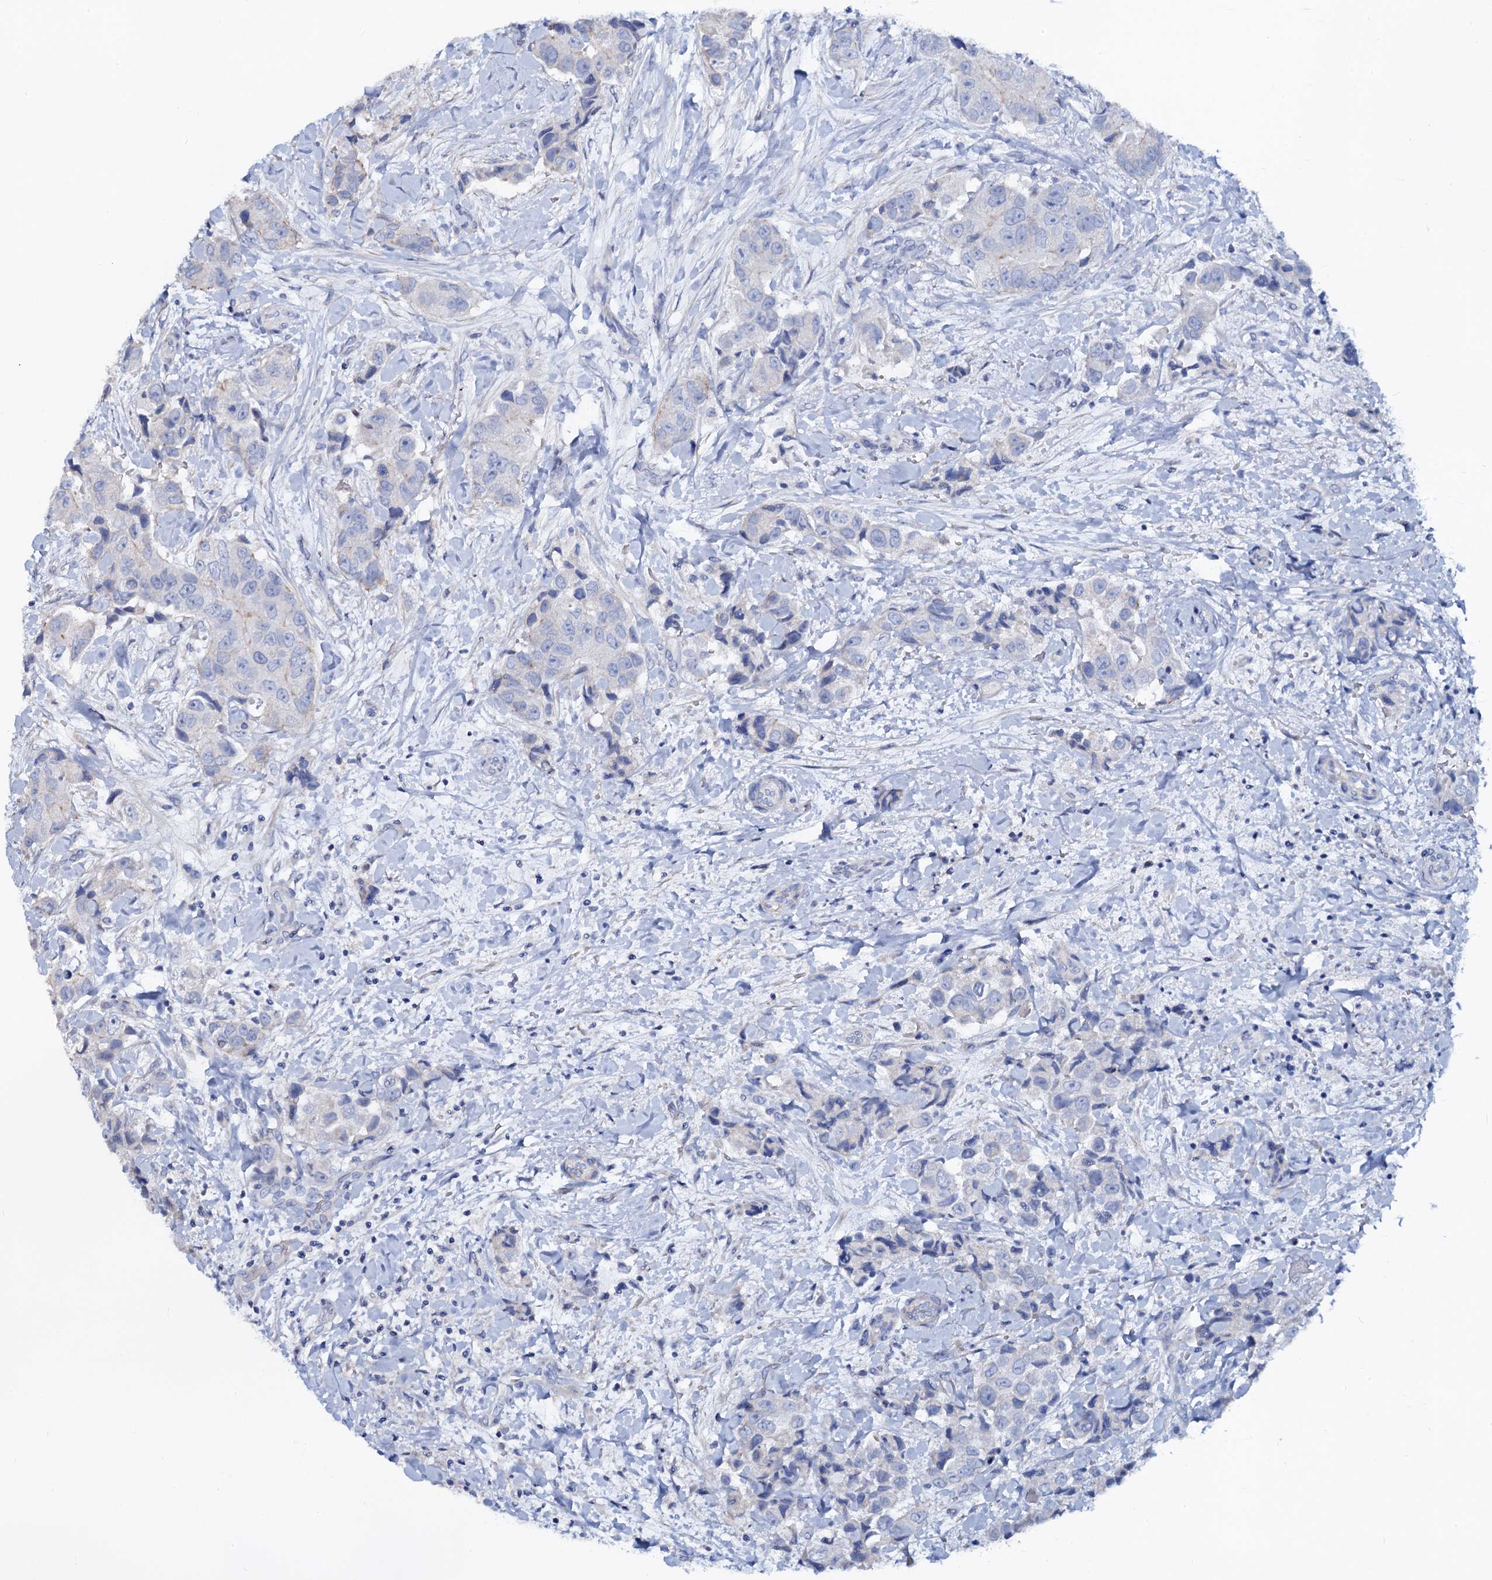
{"staining": {"intensity": "negative", "quantity": "none", "location": "none"}, "tissue": "breast cancer", "cell_type": "Tumor cells", "image_type": "cancer", "snomed": [{"axis": "morphology", "description": "Normal tissue, NOS"}, {"axis": "morphology", "description": "Duct carcinoma"}, {"axis": "topography", "description": "Breast"}], "caption": "The immunohistochemistry (IHC) photomicrograph has no significant positivity in tumor cells of infiltrating ductal carcinoma (breast) tissue. (Brightfield microscopy of DAB IHC at high magnification).", "gene": "RBP3", "patient": {"sex": "female", "age": 62}}